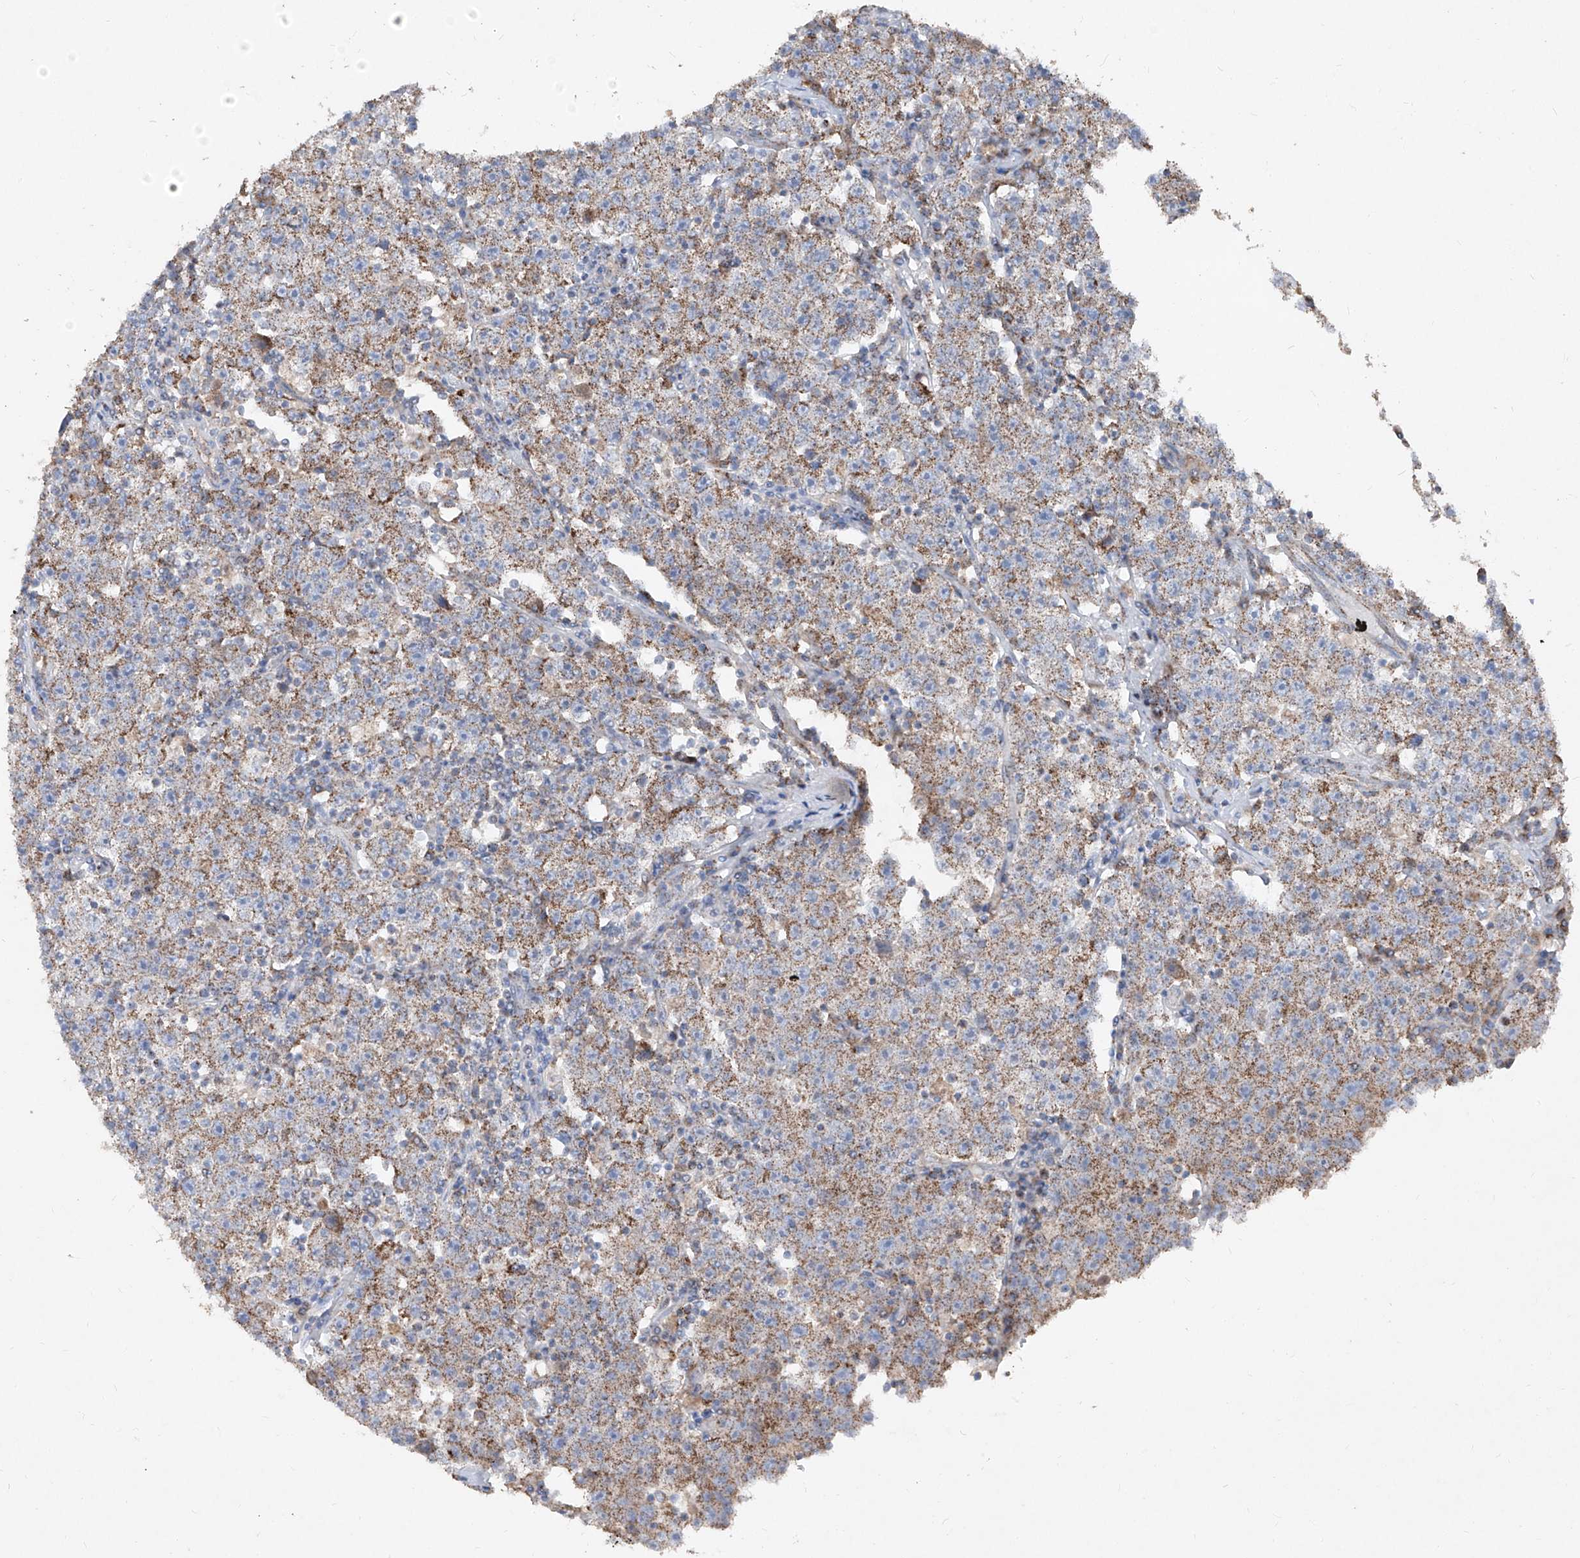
{"staining": {"intensity": "moderate", "quantity": "25%-75%", "location": "cytoplasmic/membranous"}, "tissue": "testis cancer", "cell_type": "Tumor cells", "image_type": "cancer", "snomed": [{"axis": "morphology", "description": "Seminoma, NOS"}, {"axis": "topography", "description": "Testis"}], "caption": "Immunohistochemical staining of human testis seminoma exhibits moderate cytoplasmic/membranous protein positivity in about 25%-75% of tumor cells.", "gene": "ABCD3", "patient": {"sex": "male", "age": 22}}